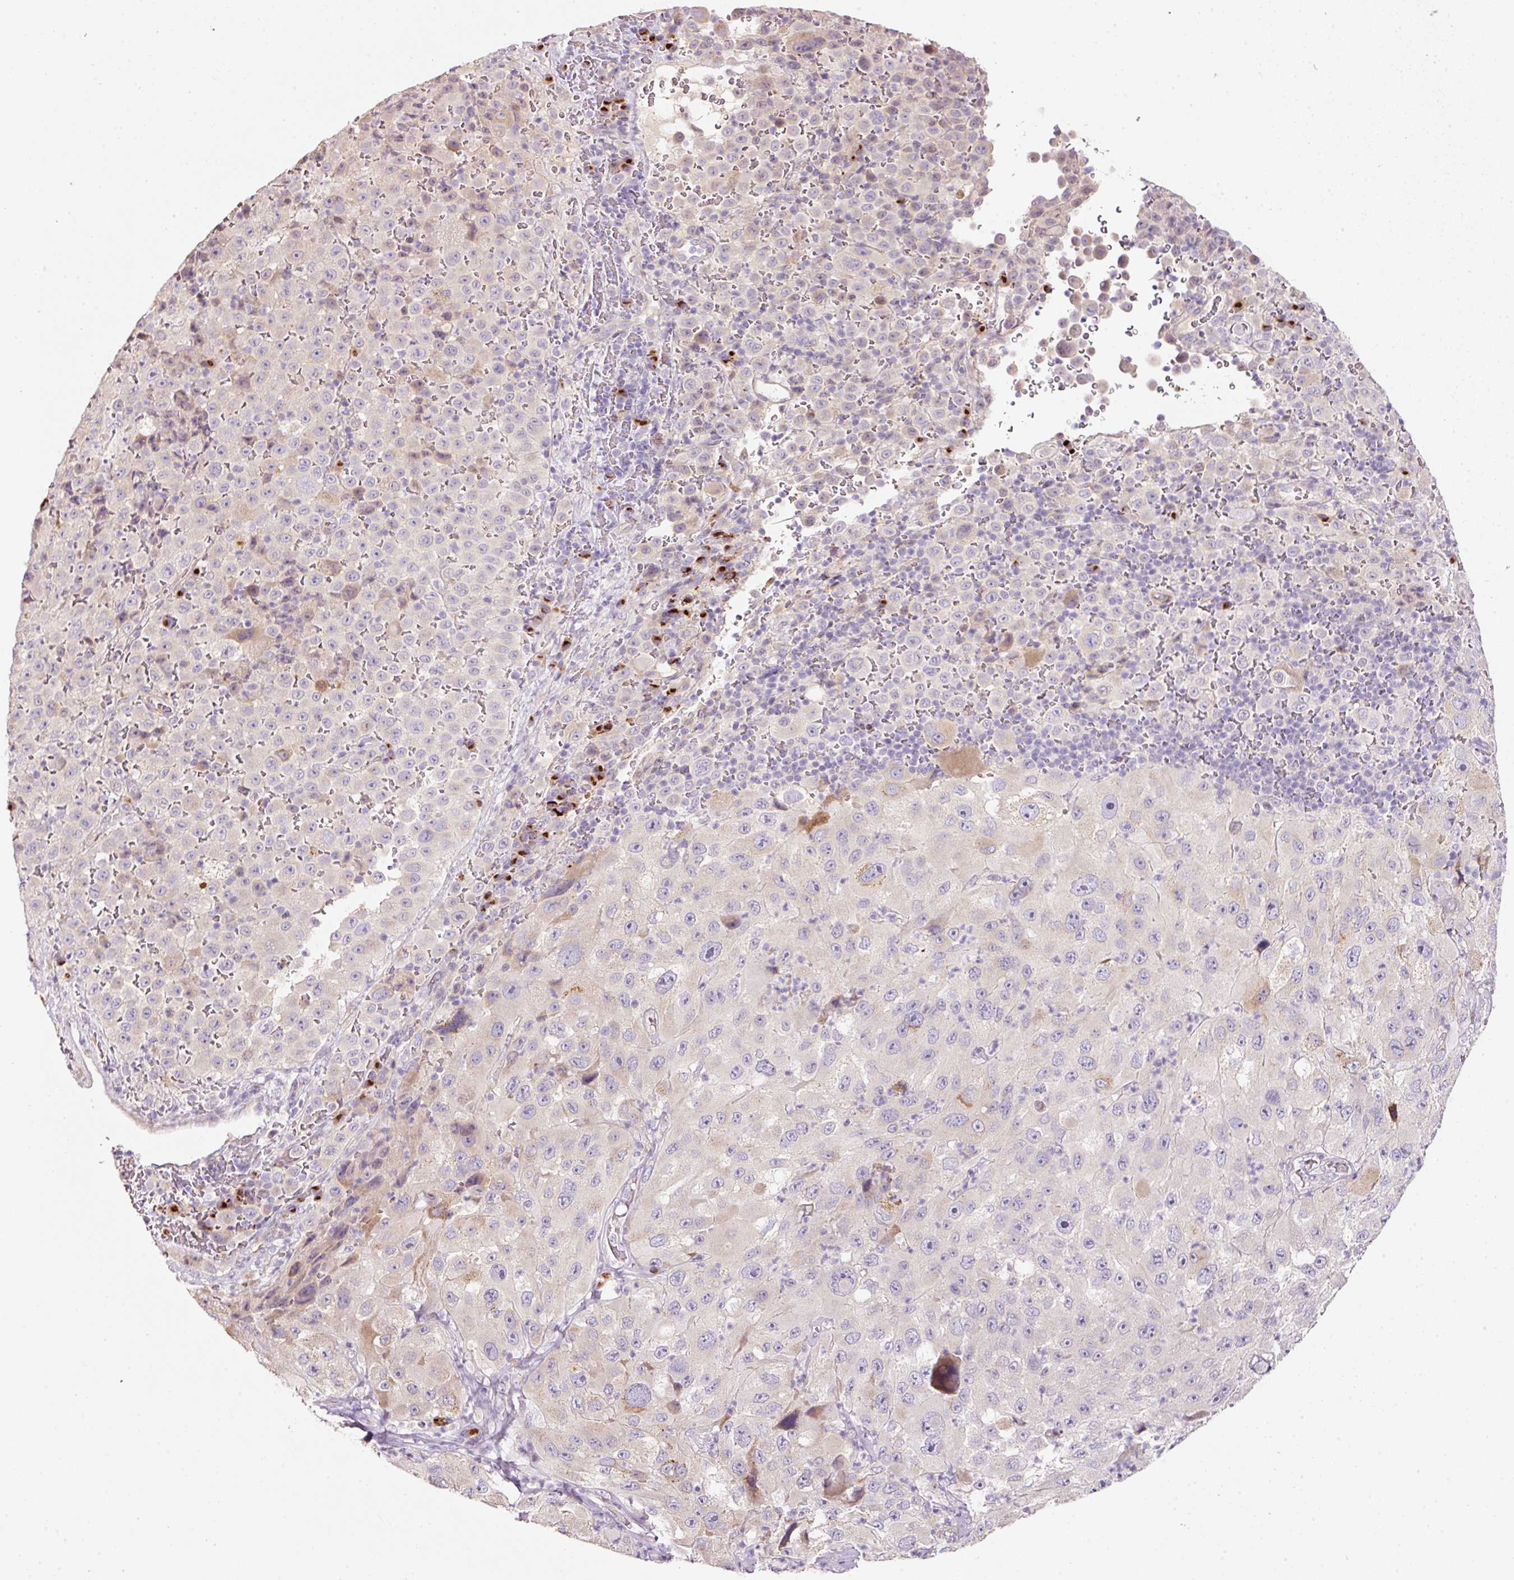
{"staining": {"intensity": "negative", "quantity": "none", "location": "none"}, "tissue": "melanoma", "cell_type": "Tumor cells", "image_type": "cancer", "snomed": [{"axis": "morphology", "description": "Malignant melanoma, Metastatic site"}, {"axis": "topography", "description": "Lymph node"}], "caption": "Tumor cells are negative for protein expression in human malignant melanoma (metastatic site).", "gene": "NBPF11", "patient": {"sex": "male", "age": 62}}